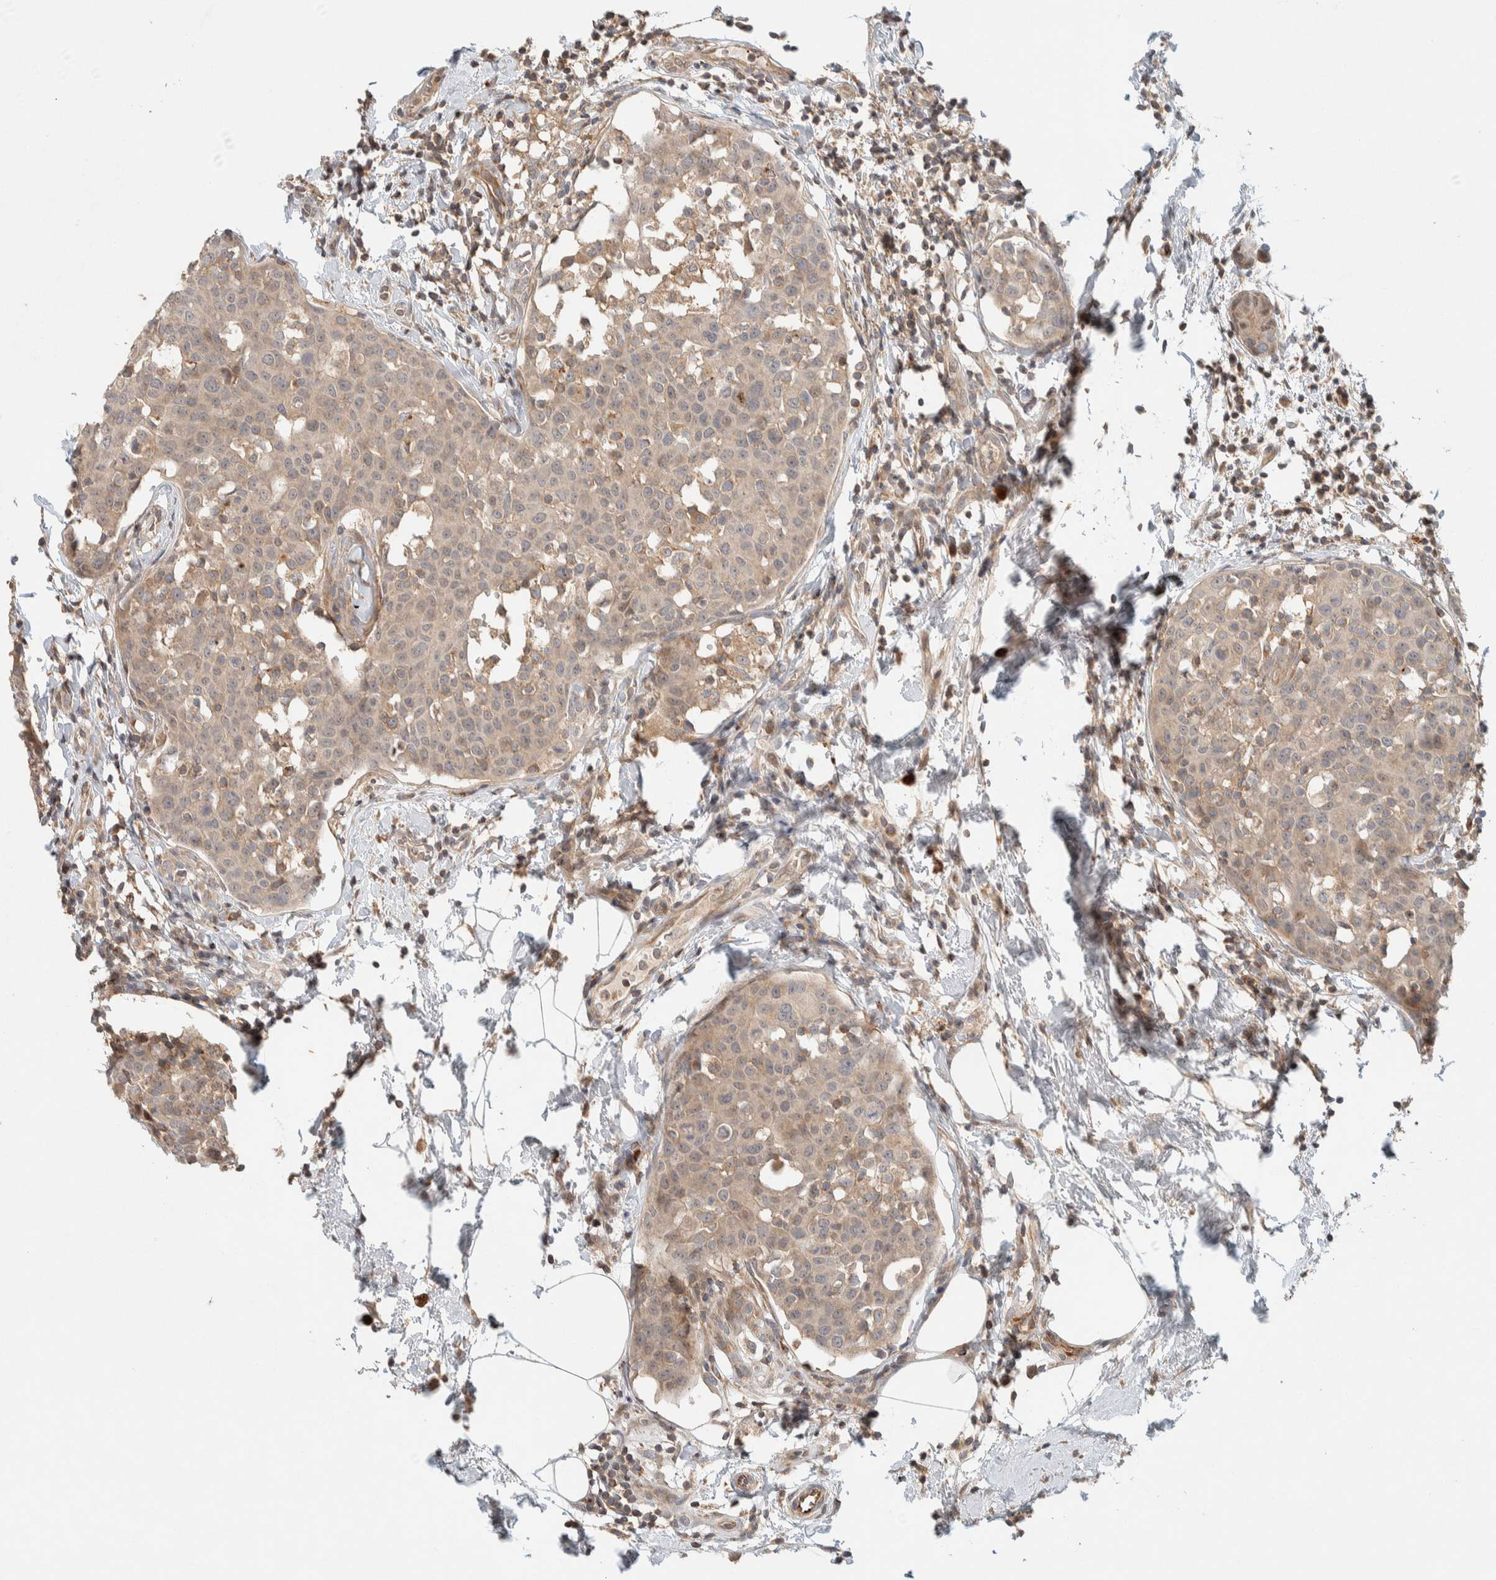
{"staining": {"intensity": "weak", "quantity": ">75%", "location": "cytoplasmic/membranous"}, "tissue": "breast cancer", "cell_type": "Tumor cells", "image_type": "cancer", "snomed": [{"axis": "morphology", "description": "Normal tissue, NOS"}, {"axis": "morphology", "description": "Duct carcinoma"}, {"axis": "topography", "description": "Breast"}], "caption": "The immunohistochemical stain shows weak cytoplasmic/membranous positivity in tumor cells of breast infiltrating ductal carcinoma tissue.", "gene": "KIF9", "patient": {"sex": "female", "age": 37}}